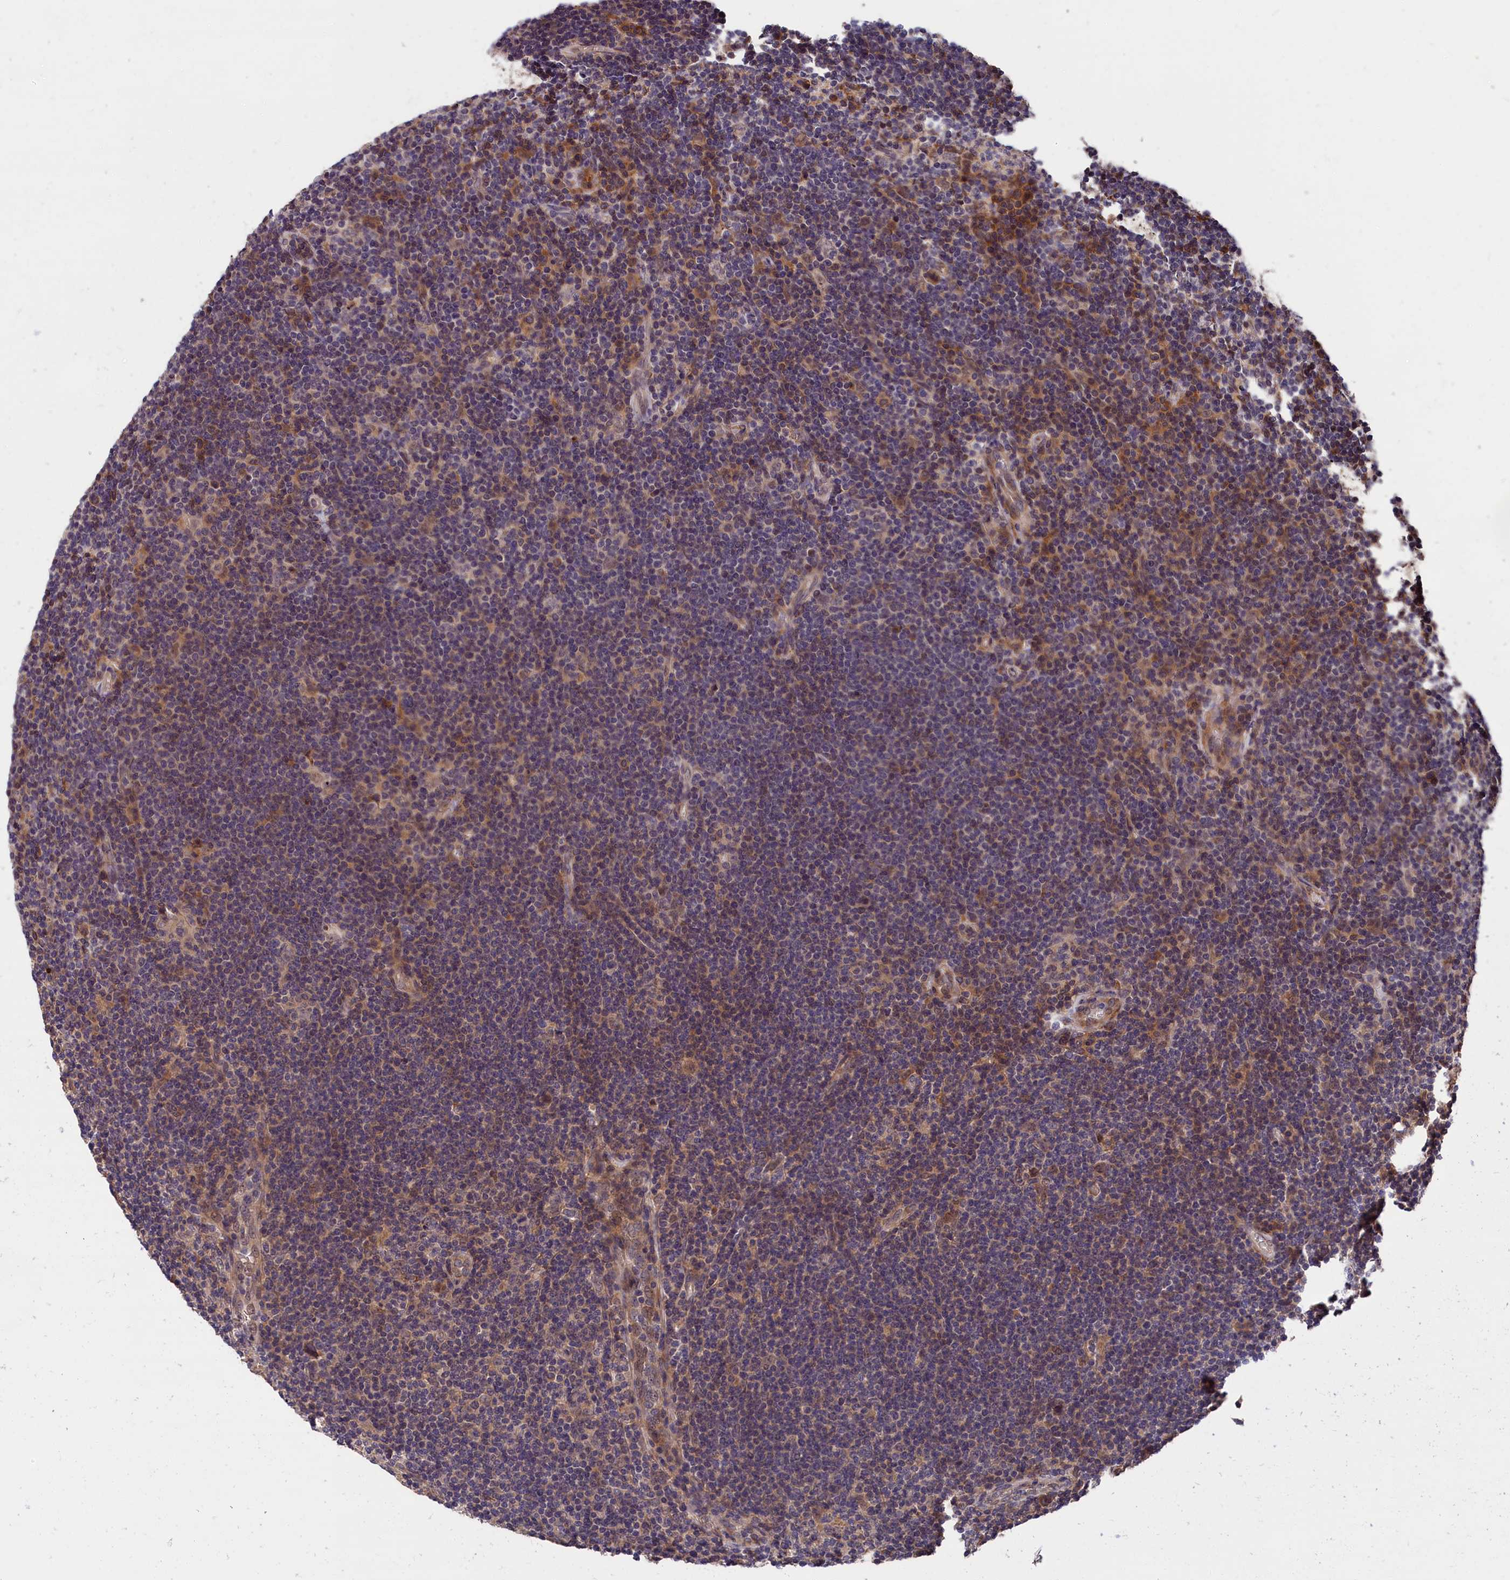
{"staining": {"intensity": "weak", "quantity": "25%-75%", "location": "cytoplasmic/membranous,nuclear"}, "tissue": "lymphoma", "cell_type": "Tumor cells", "image_type": "cancer", "snomed": [{"axis": "morphology", "description": "Hodgkin's disease, NOS"}, {"axis": "topography", "description": "Lymph node"}], "caption": "Tumor cells exhibit low levels of weak cytoplasmic/membranous and nuclear staining in approximately 25%-75% of cells in human lymphoma.", "gene": "ITIH1", "patient": {"sex": "female", "age": 57}}